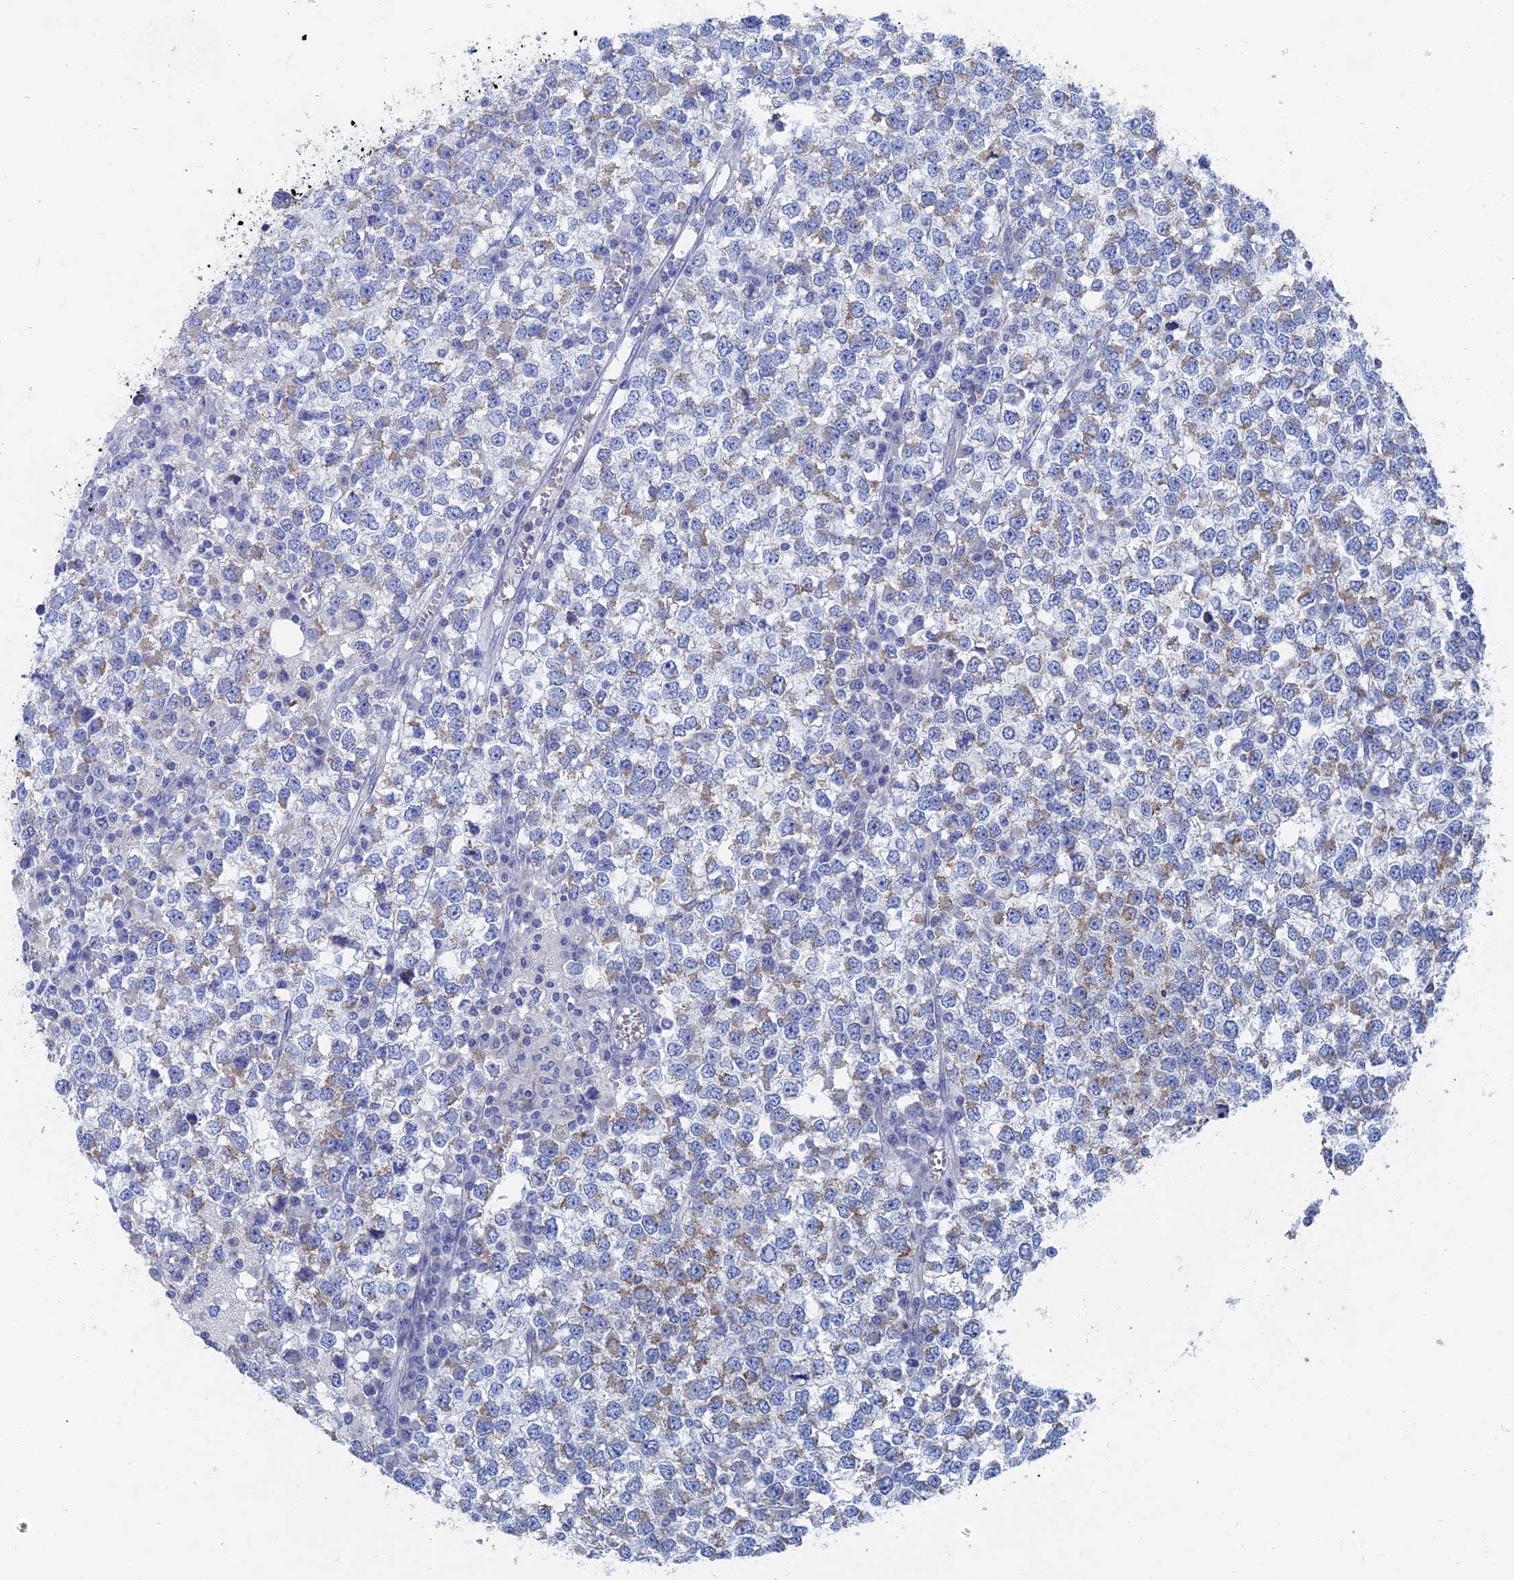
{"staining": {"intensity": "moderate", "quantity": "<25%", "location": "cytoplasmic/membranous"}, "tissue": "testis cancer", "cell_type": "Tumor cells", "image_type": "cancer", "snomed": [{"axis": "morphology", "description": "Seminoma, NOS"}, {"axis": "topography", "description": "Testis"}], "caption": "Moderate cytoplasmic/membranous expression is appreciated in approximately <25% of tumor cells in testis cancer. (DAB IHC with brightfield microscopy, high magnification).", "gene": "HIGD1A", "patient": {"sex": "male", "age": 65}}